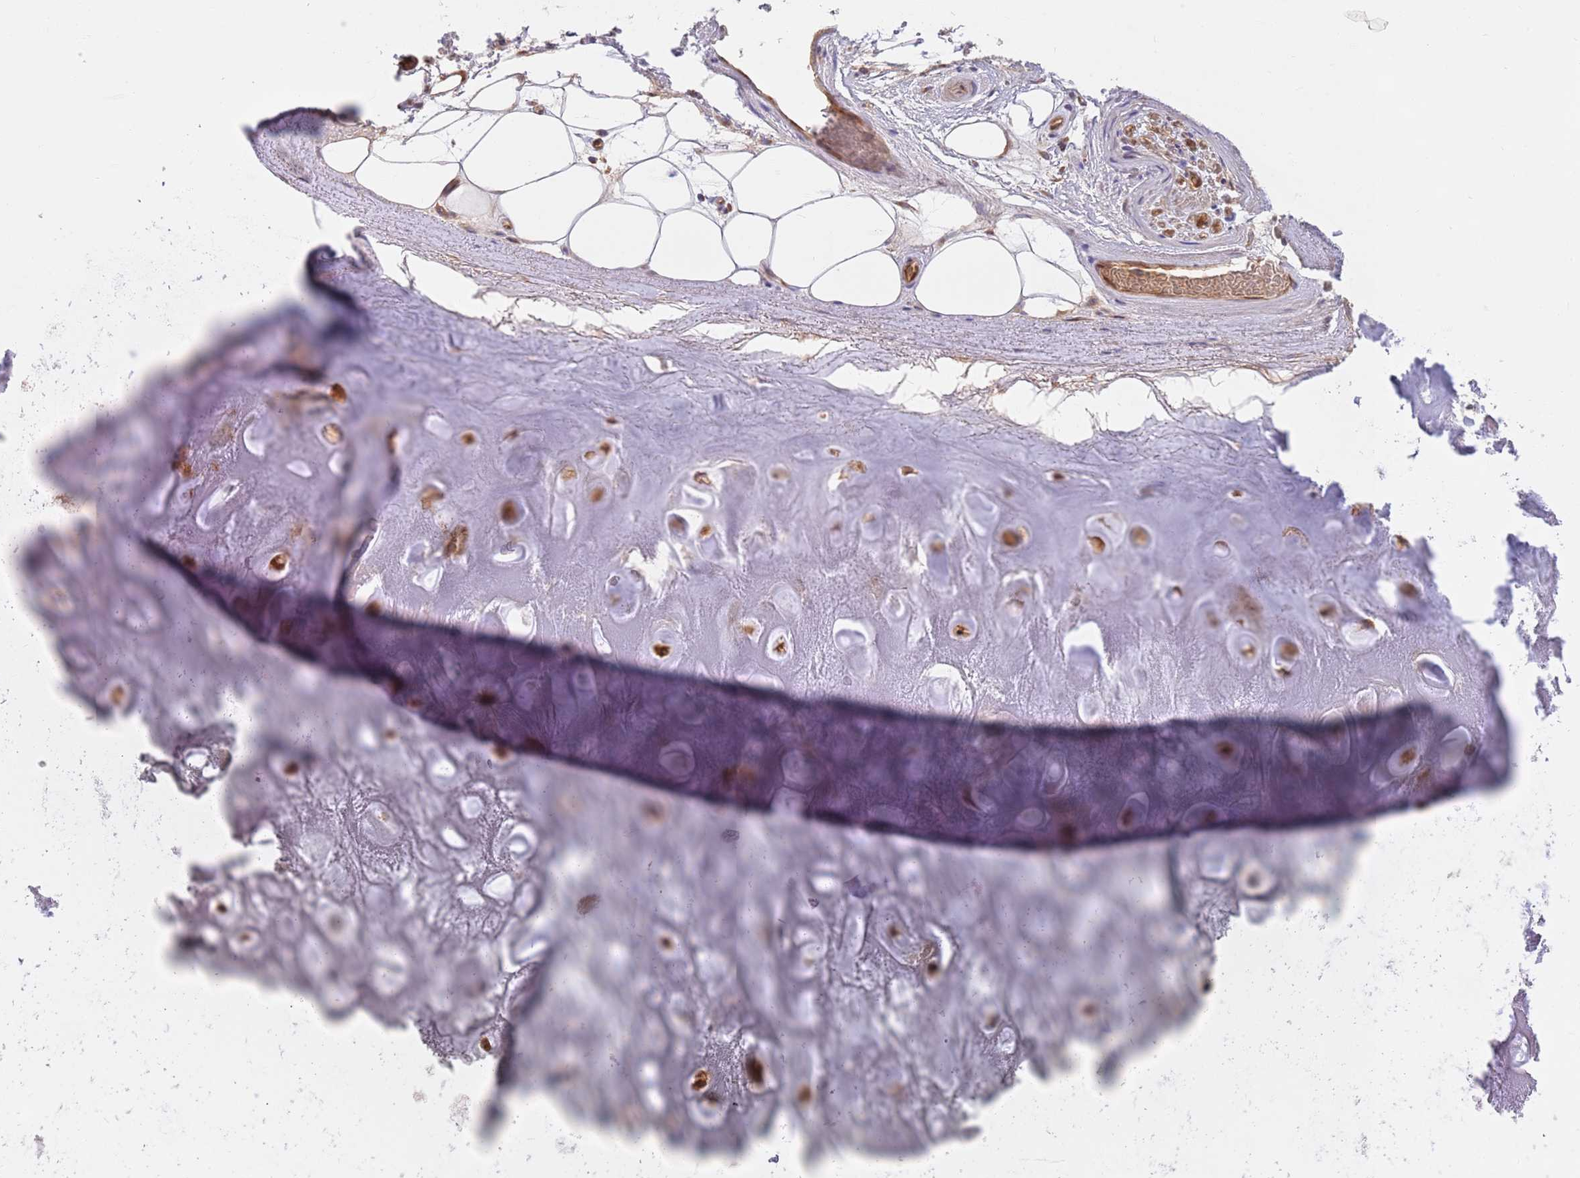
{"staining": {"intensity": "negative", "quantity": "none", "location": "none"}, "tissue": "adipose tissue", "cell_type": "Adipocytes", "image_type": "normal", "snomed": [{"axis": "morphology", "description": "Normal tissue, NOS"}, {"axis": "topography", "description": "Cartilage tissue"}], "caption": "Immunohistochemistry (IHC) histopathology image of normal adipose tissue stained for a protein (brown), which exhibits no staining in adipocytes.", "gene": "GUK1", "patient": {"sex": "male", "age": 81}}